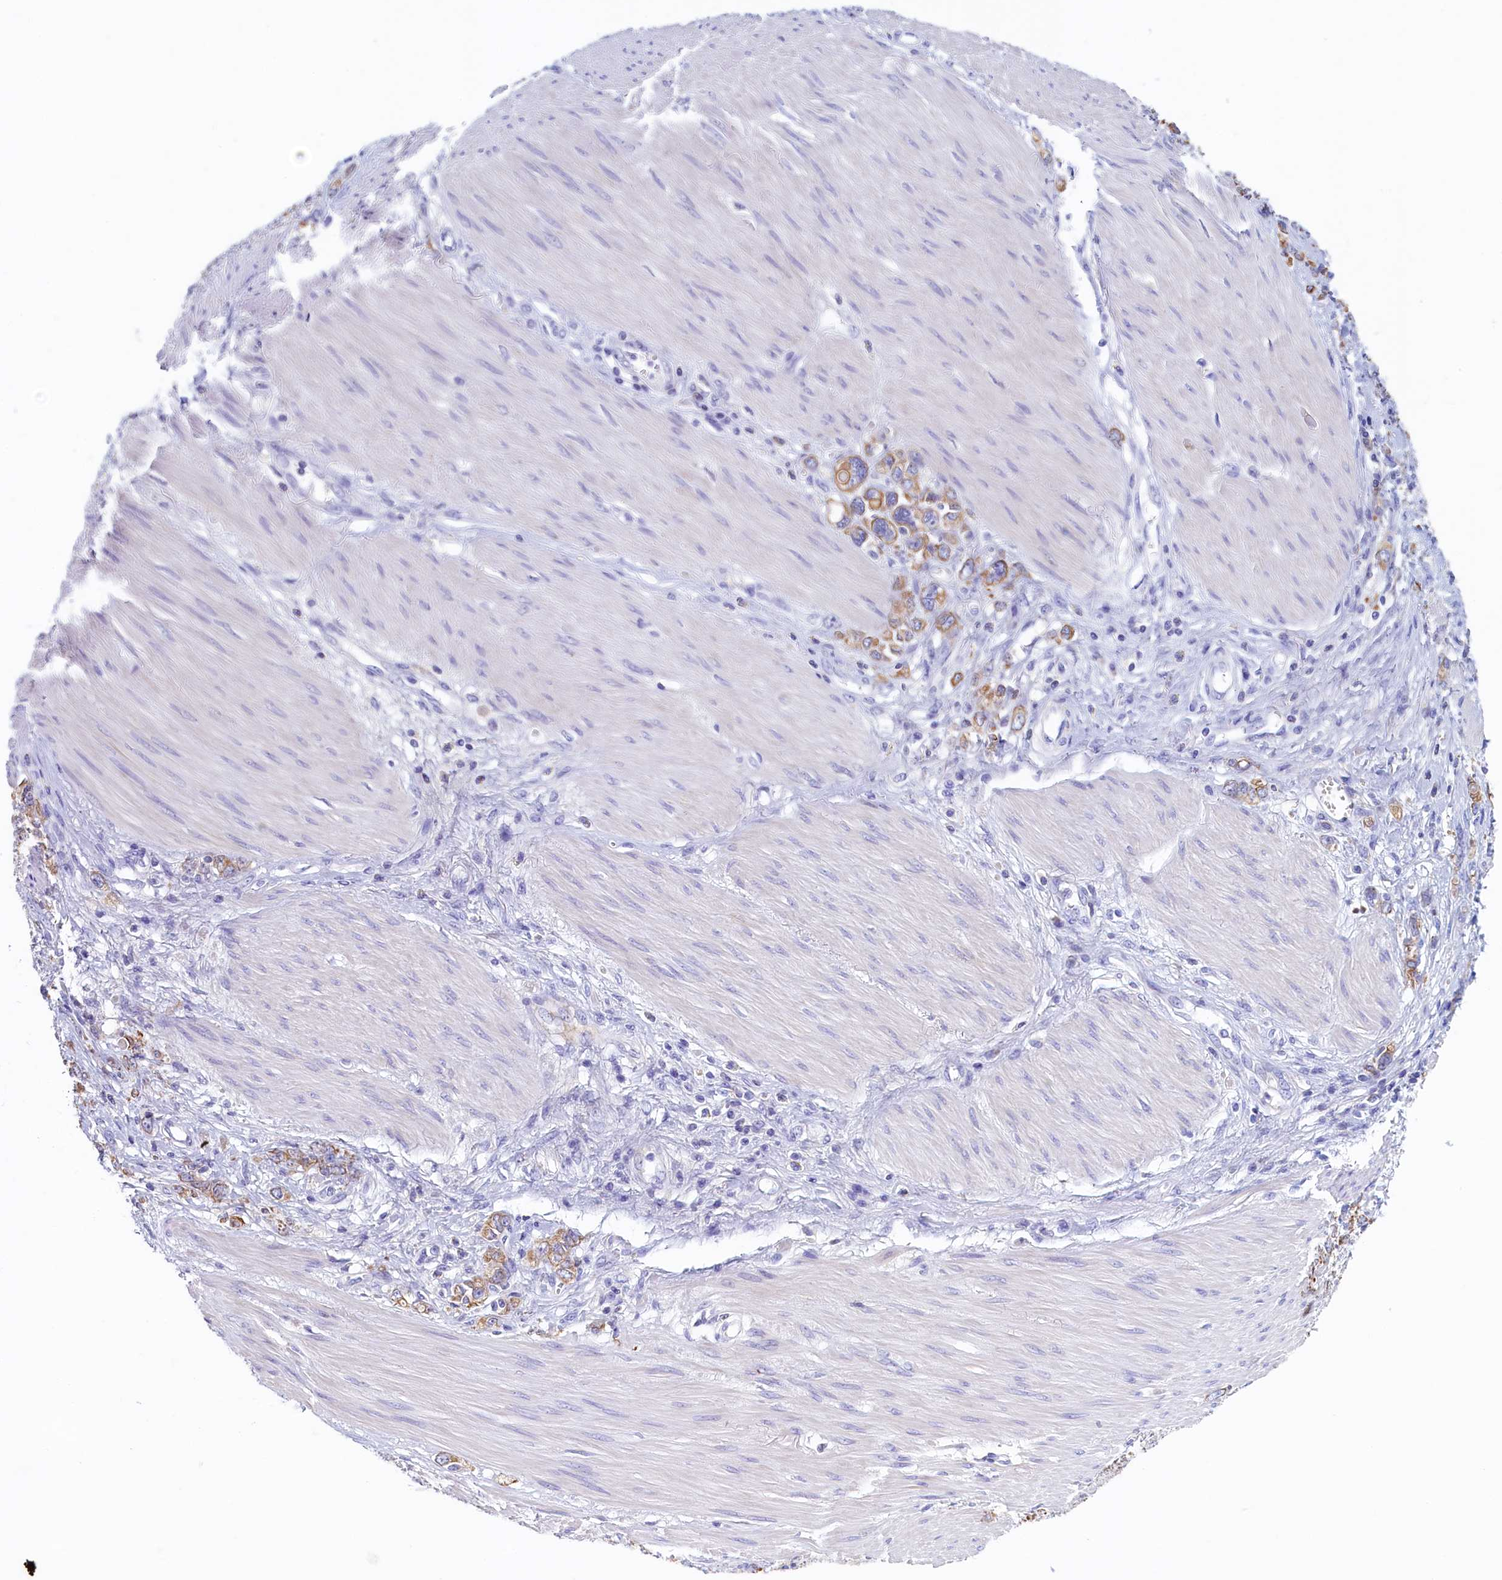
{"staining": {"intensity": "moderate", "quantity": "25%-75%", "location": "cytoplasmic/membranous"}, "tissue": "stomach cancer", "cell_type": "Tumor cells", "image_type": "cancer", "snomed": [{"axis": "morphology", "description": "Adenocarcinoma, NOS"}, {"axis": "topography", "description": "Stomach"}], "caption": "Immunohistochemical staining of adenocarcinoma (stomach) exhibits moderate cytoplasmic/membranous protein staining in approximately 25%-75% of tumor cells.", "gene": "GUCA1C", "patient": {"sex": "female", "age": 76}}